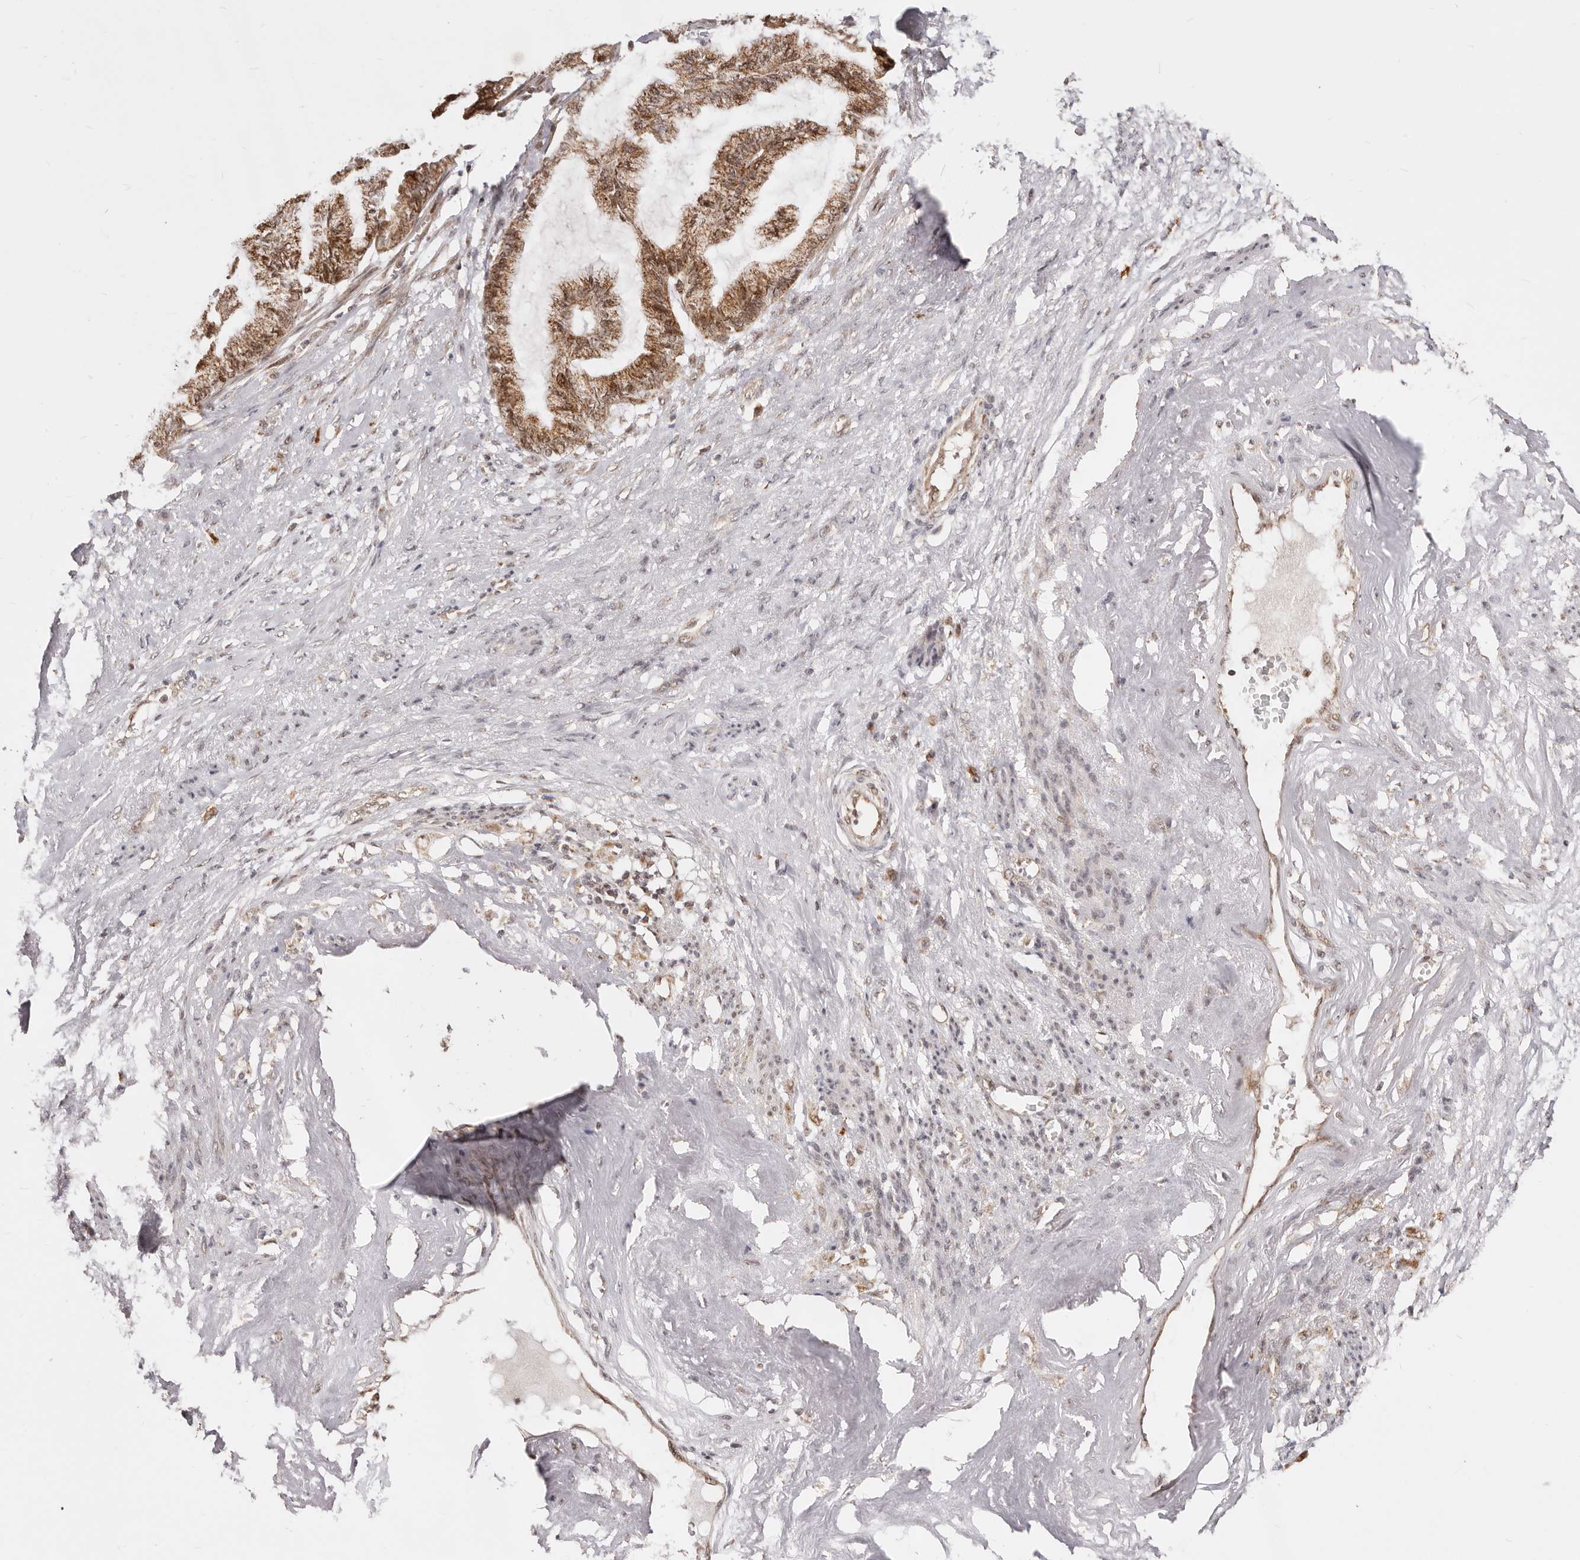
{"staining": {"intensity": "strong", "quantity": ">75%", "location": "cytoplasmic/membranous,nuclear"}, "tissue": "endometrial cancer", "cell_type": "Tumor cells", "image_type": "cancer", "snomed": [{"axis": "morphology", "description": "Adenocarcinoma, NOS"}, {"axis": "topography", "description": "Endometrium"}], "caption": "Human adenocarcinoma (endometrial) stained for a protein (brown) exhibits strong cytoplasmic/membranous and nuclear positive positivity in about >75% of tumor cells.", "gene": "SEC14L1", "patient": {"sex": "female", "age": 86}}